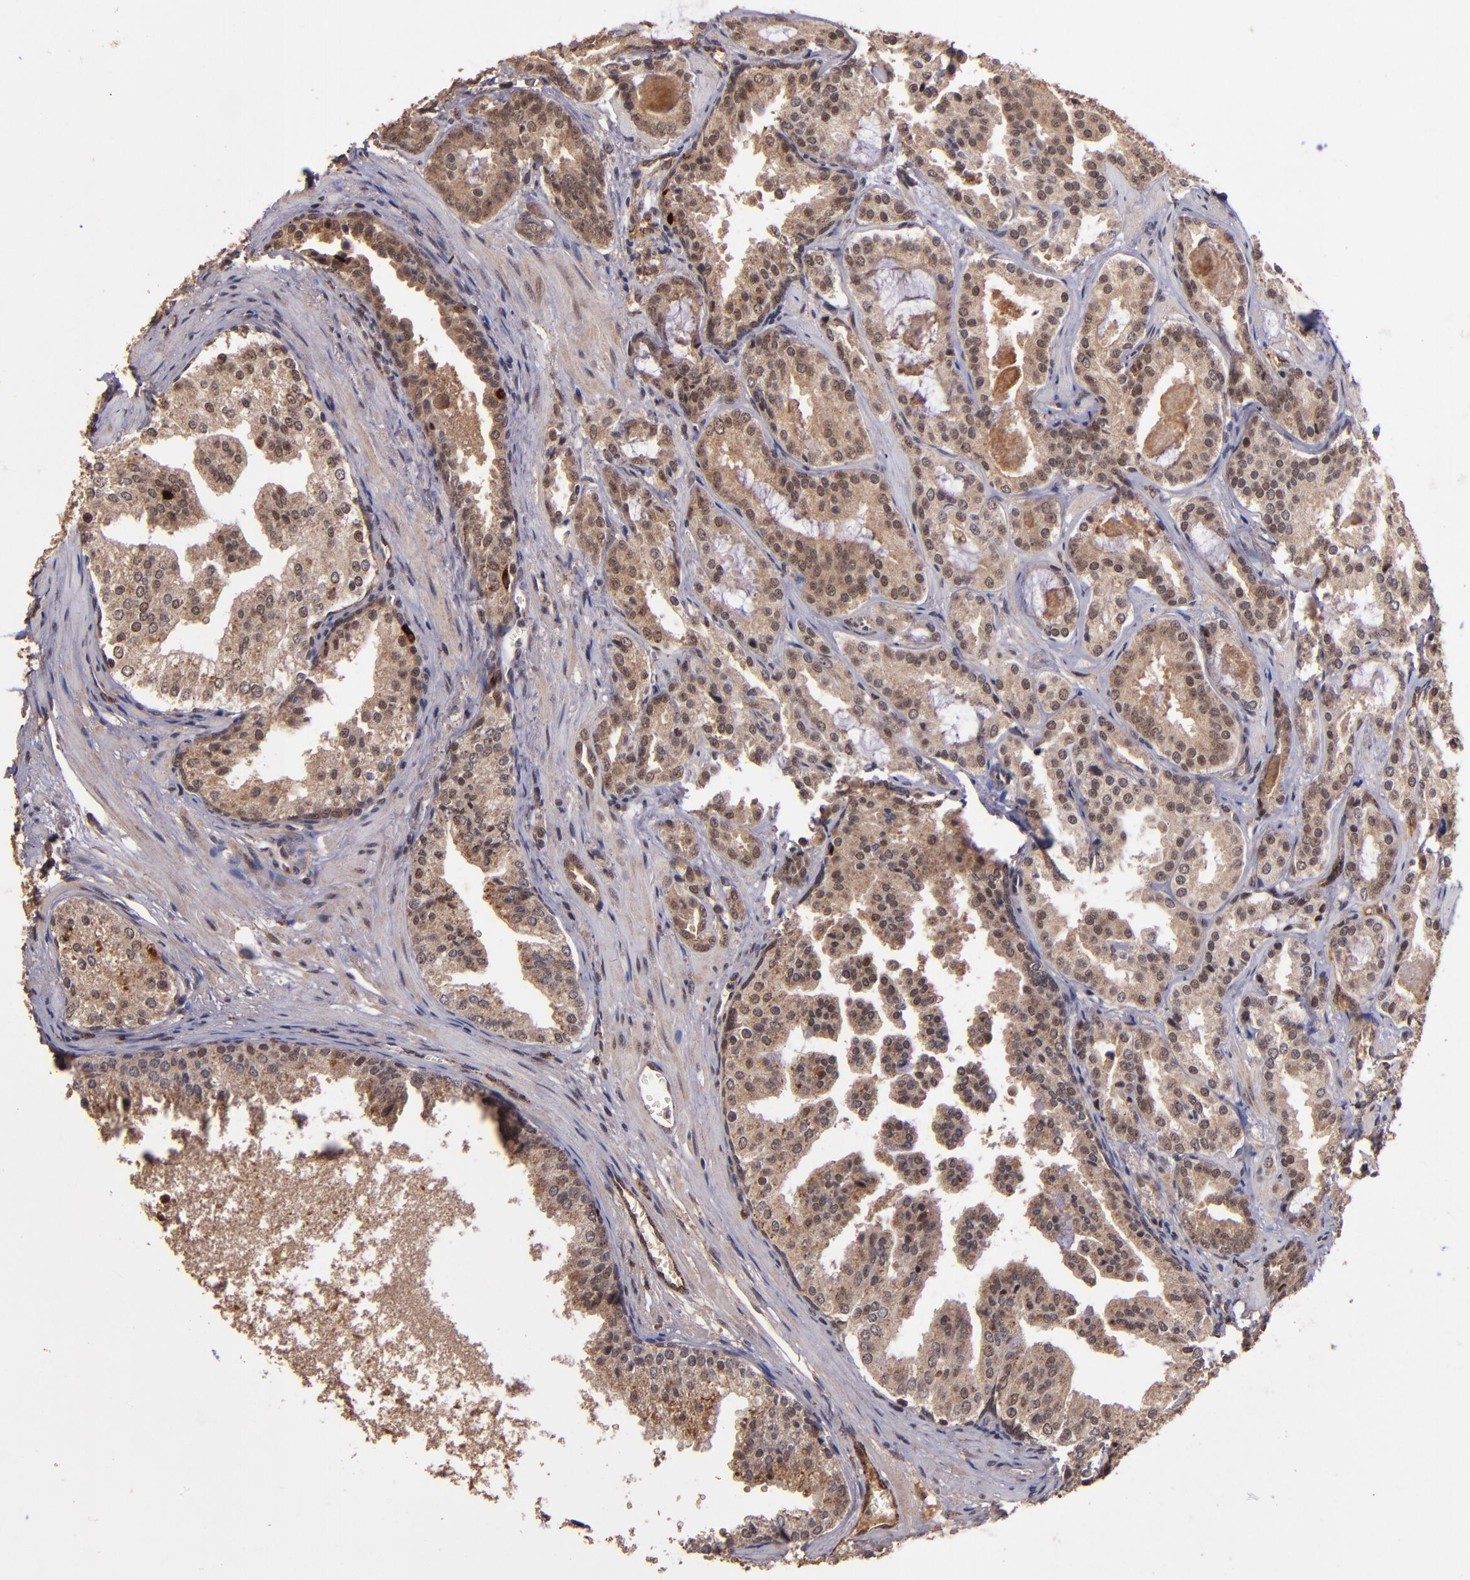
{"staining": {"intensity": "moderate", "quantity": ">75%", "location": "cytoplasmic/membranous"}, "tissue": "prostate cancer", "cell_type": "Tumor cells", "image_type": "cancer", "snomed": [{"axis": "morphology", "description": "Adenocarcinoma, Medium grade"}, {"axis": "topography", "description": "Prostate"}], "caption": "Immunohistochemistry (DAB (3,3'-diaminobenzidine)) staining of human prostate cancer shows moderate cytoplasmic/membranous protein staining in approximately >75% of tumor cells.", "gene": "RIOK3", "patient": {"sex": "male", "age": 64}}